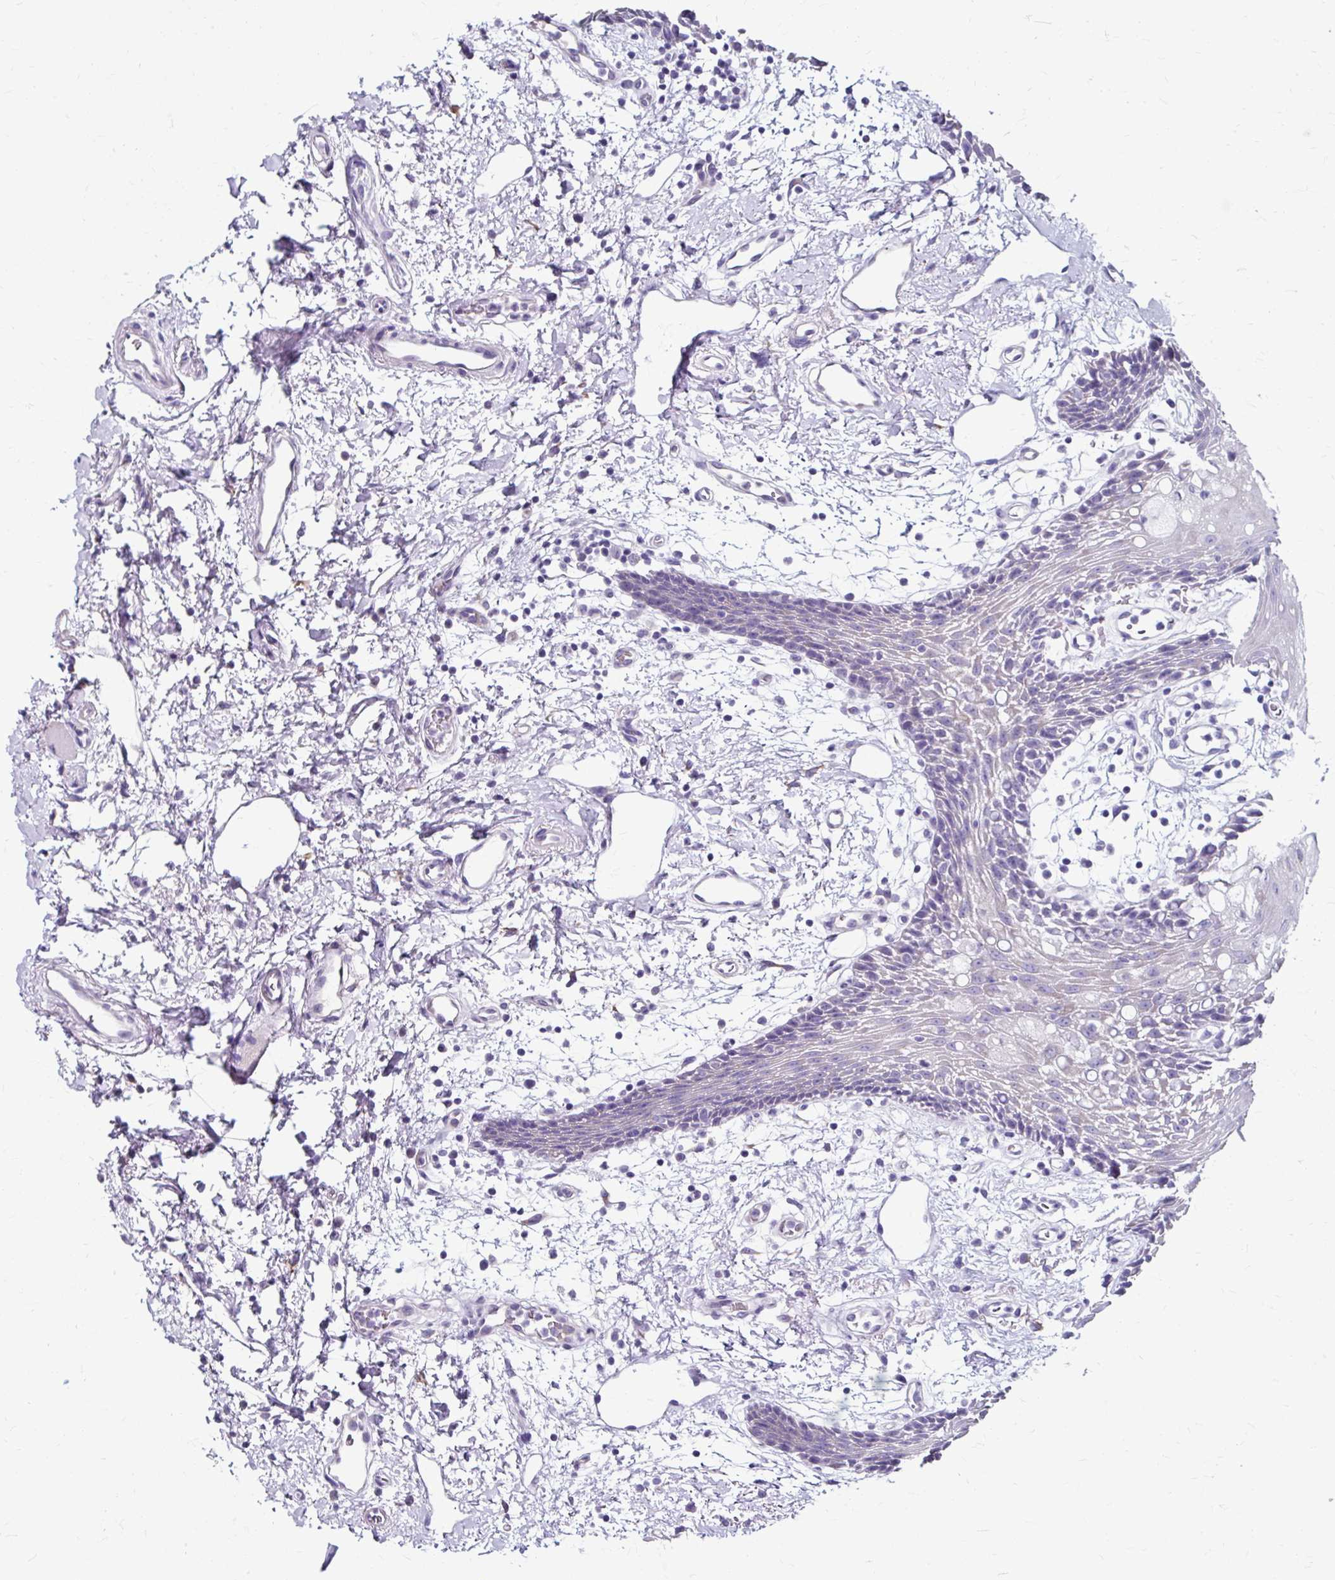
{"staining": {"intensity": "negative", "quantity": "none", "location": "none"}, "tissue": "oral mucosa", "cell_type": "Squamous epithelial cells", "image_type": "normal", "snomed": [{"axis": "morphology", "description": "Normal tissue, NOS"}, {"axis": "topography", "description": "Oral tissue"}], "caption": "DAB (3,3'-diaminobenzidine) immunohistochemical staining of benign human oral mucosa exhibits no significant positivity in squamous epithelial cells. (Brightfield microscopy of DAB (3,3'-diaminobenzidine) immunohistochemistry at high magnification).", "gene": "ZNF555", "patient": {"sex": "female", "age": 59}}